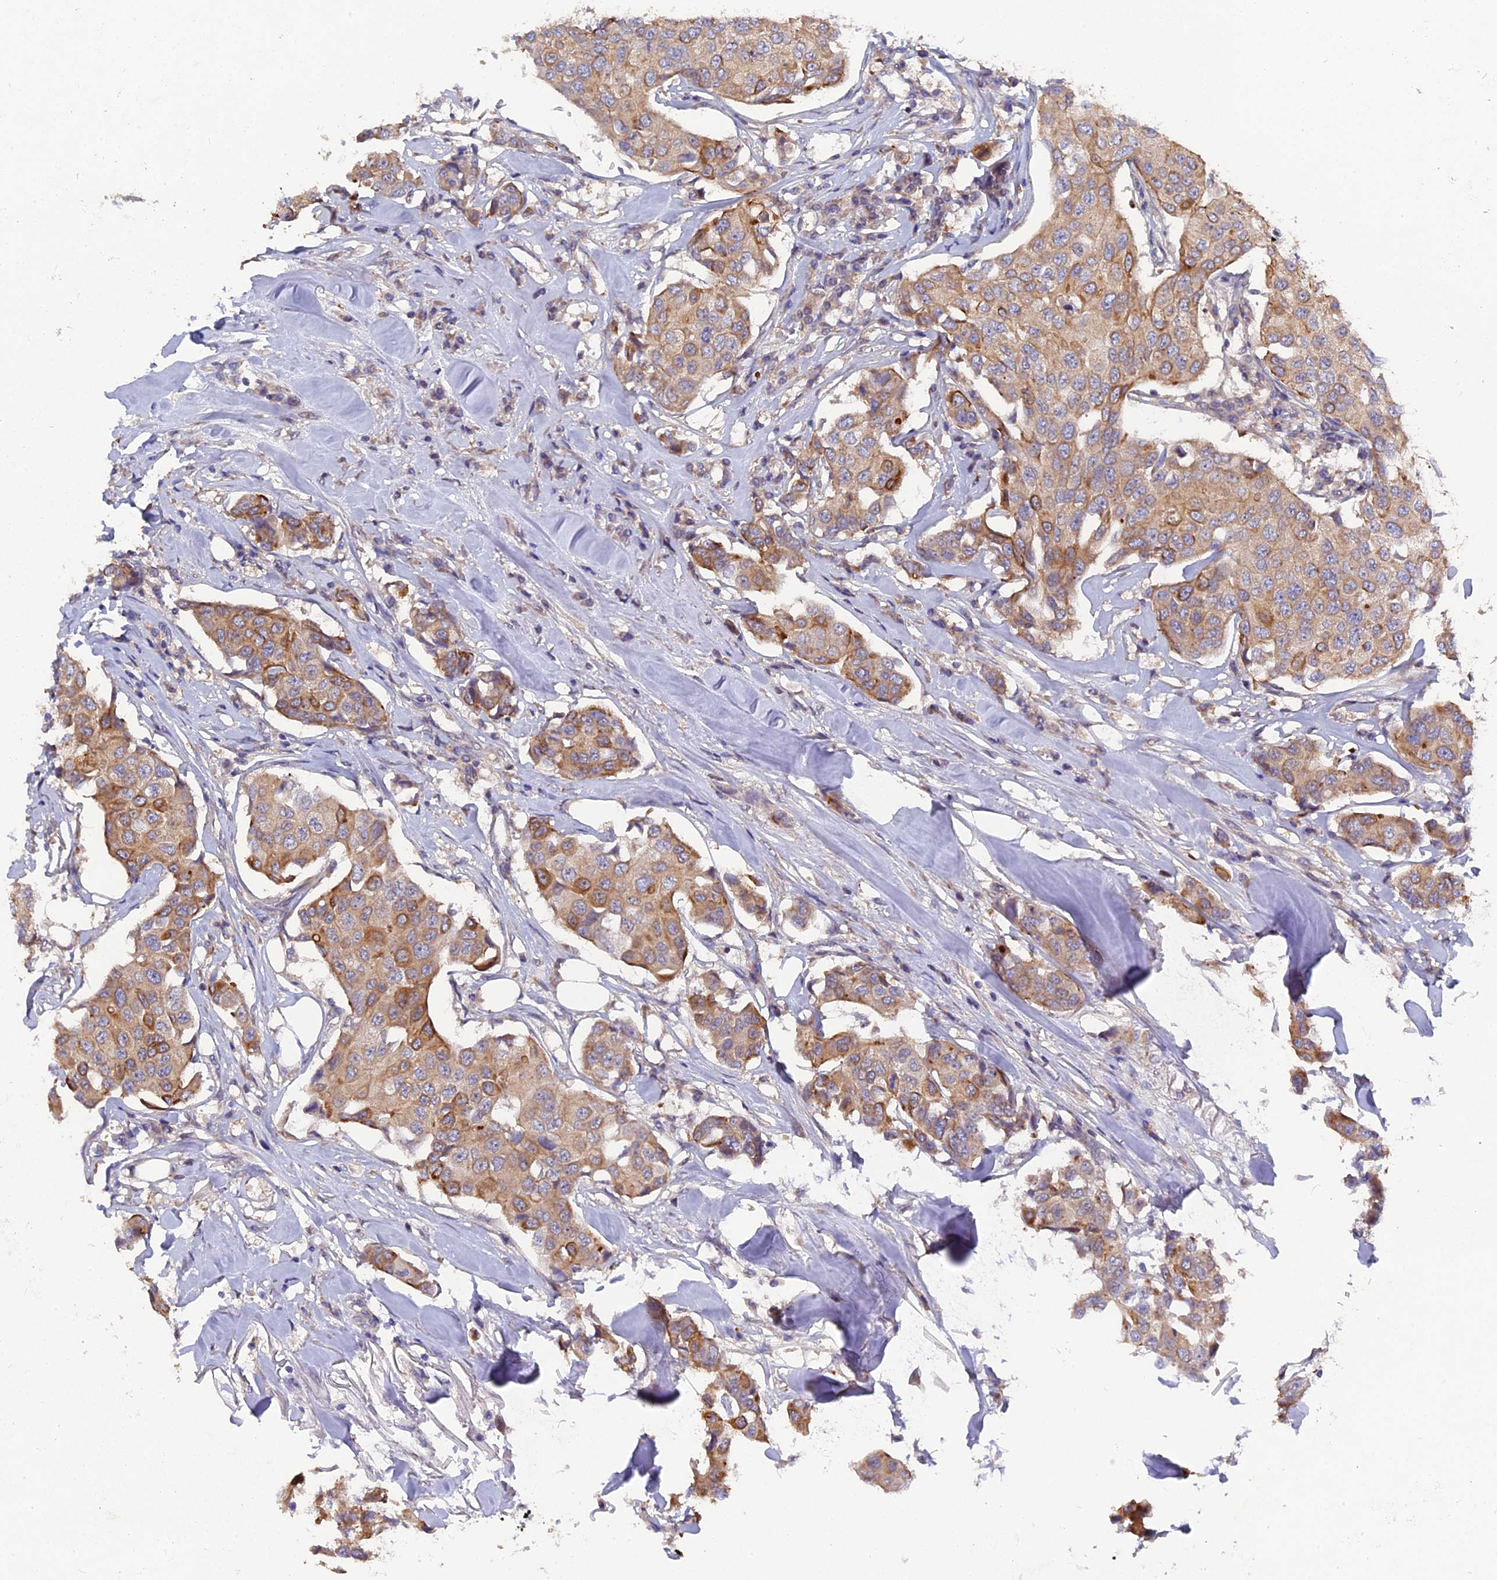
{"staining": {"intensity": "moderate", "quantity": "25%-75%", "location": "cytoplasmic/membranous"}, "tissue": "breast cancer", "cell_type": "Tumor cells", "image_type": "cancer", "snomed": [{"axis": "morphology", "description": "Duct carcinoma"}, {"axis": "topography", "description": "Breast"}], "caption": "Moderate cytoplasmic/membranous protein staining is appreciated in about 25%-75% of tumor cells in invasive ductal carcinoma (breast).", "gene": "ZCCHC2", "patient": {"sex": "female", "age": 80}}